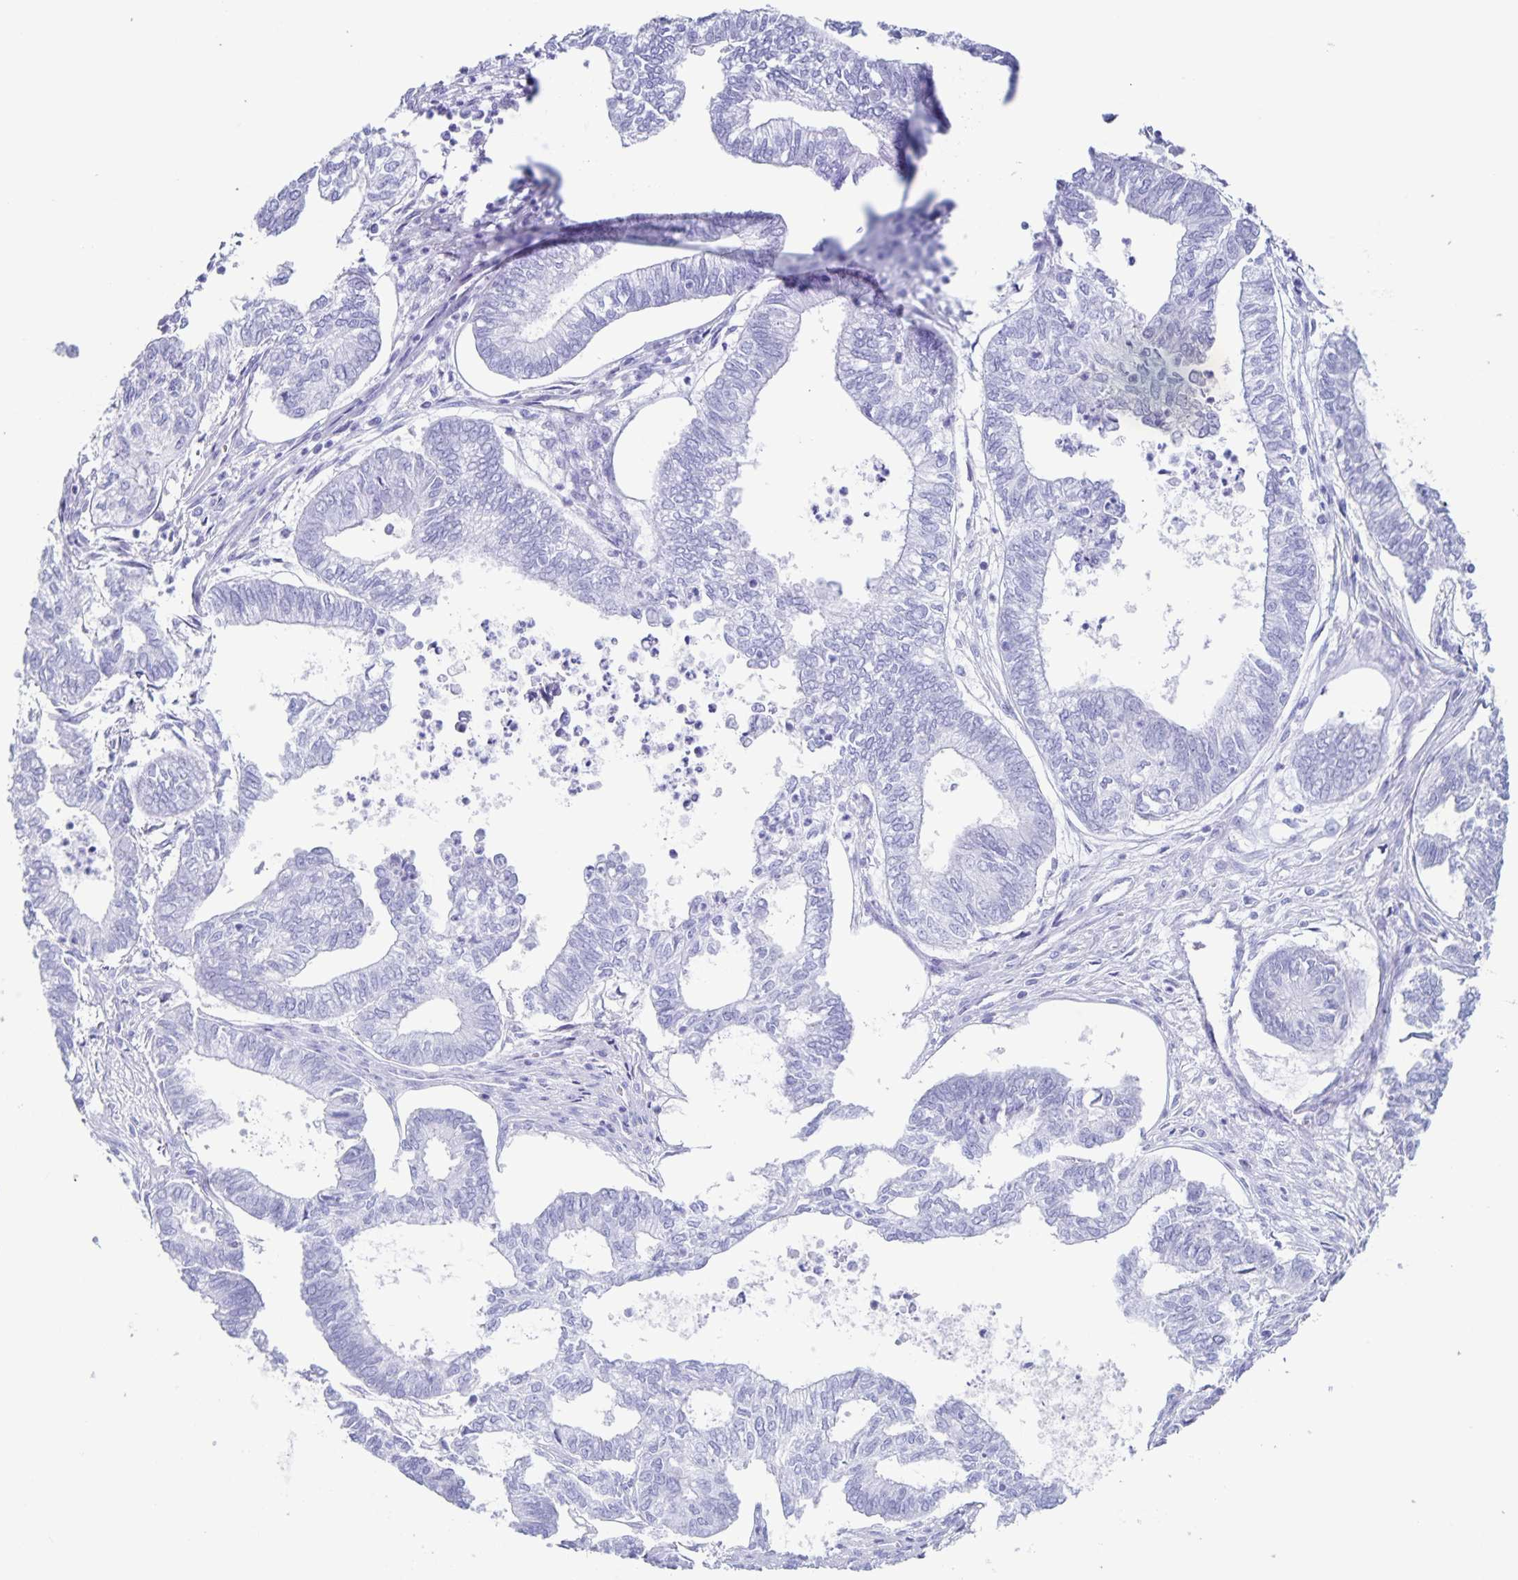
{"staining": {"intensity": "negative", "quantity": "none", "location": "none"}, "tissue": "ovarian cancer", "cell_type": "Tumor cells", "image_type": "cancer", "snomed": [{"axis": "morphology", "description": "Carcinoma, endometroid"}, {"axis": "topography", "description": "Ovary"}], "caption": "DAB immunohistochemical staining of endometroid carcinoma (ovarian) shows no significant positivity in tumor cells.", "gene": "C12orf56", "patient": {"sex": "female", "age": 64}}